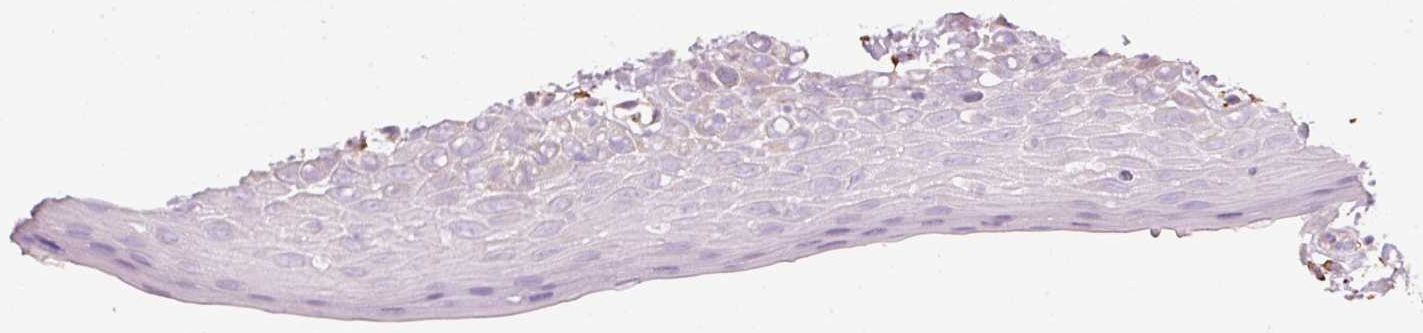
{"staining": {"intensity": "negative", "quantity": "none", "location": "none"}, "tissue": "oral mucosa", "cell_type": "Squamous epithelial cells", "image_type": "normal", "snomed": [{"axis": "morphology", "description": "Normal tissue, NOS"}, {"axis": "morphology", "description": "Squamous cell carcinoma, NOS"}, {"axis": "topography", "description": "Oral tissue"}, {"axis": "topography", "description": "Tounge, NOS"}, {"axis": "topography", "description": "Head-Neck"}], "caption": "DAB immunohistochemical staining of unremarkable human oral mucosa shows no significant expression in squamous epithelial cells.", "gene": "GCG", "patient": {"sex": "male", "age": 76}}